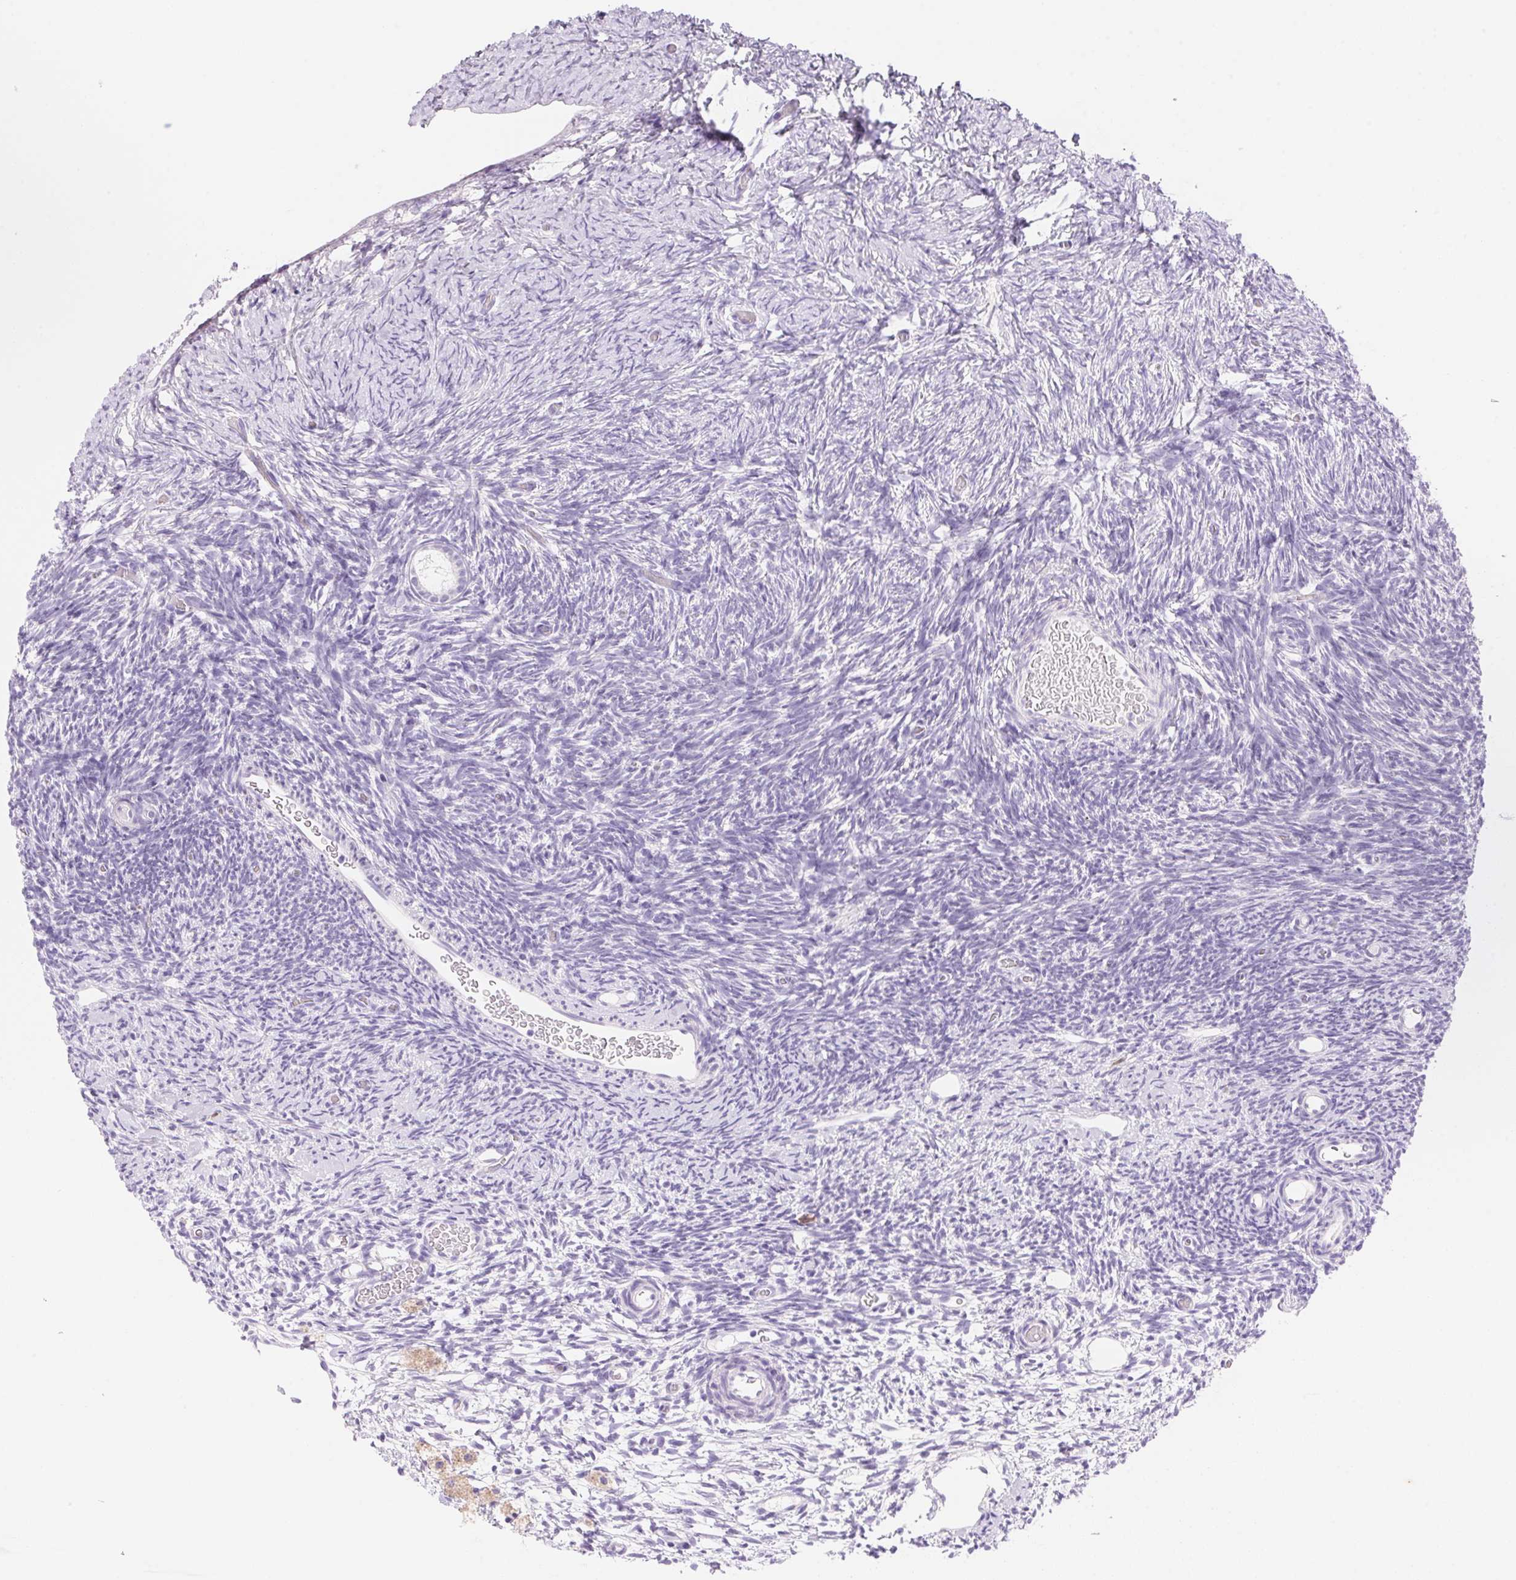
{"staining": {"intensity": "negative", "quantity": "none", "location": "none"}, "tissue": "ovary", "cell_type": "Follicle cells", "image_type": "normal", "snomed": [{"axis": "morphology", "description": "Normal tissue, NOS"}, {"axis": "topography", "description": "Ovary"}], "caption": "This is an immunohistochemistry histopathology image of unremarkable ovary. There is no expression in follicle cells.", "gene": "DHCR24", "patient": {"sex": "female", "age": 39}}